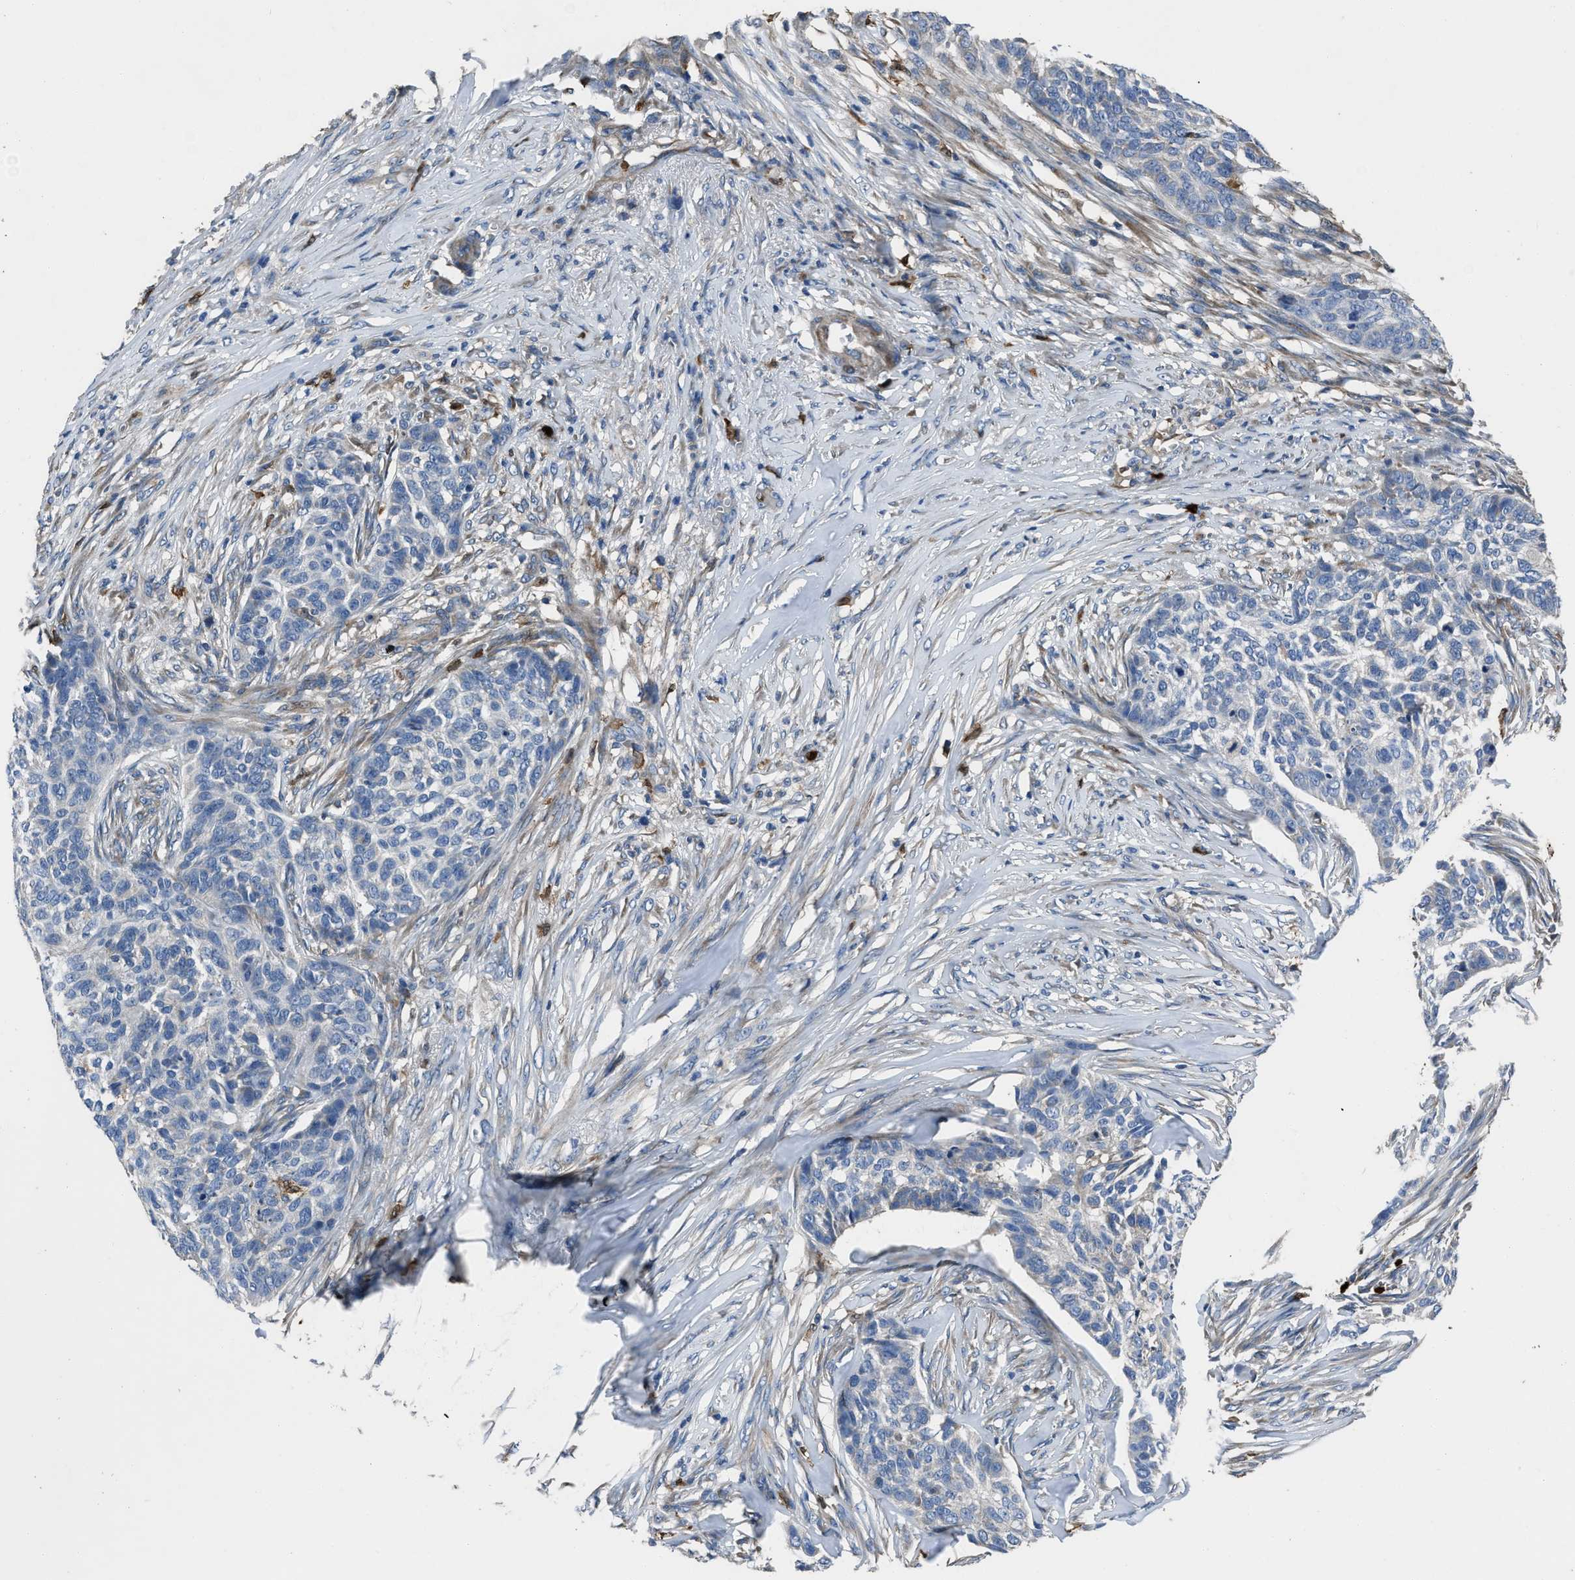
{"staining": {"intensity": "negative", "quantity": "none", "location": "none"}, "tissue": "skin cancer", "cell_type": "Tumor cells", "image_type": "cancer", "snomed": [{"axis": "morphology", "description": "Basal cell carcinoma"}, {"axis": "topography", "description": "Skin"}], "caption": "DAB immunohistochemical staining of skin cancer demonstrates no significant positivity in tumor cells.", "gene": "ANGPT1", "patient": {"sex": "male", "age": 85}}